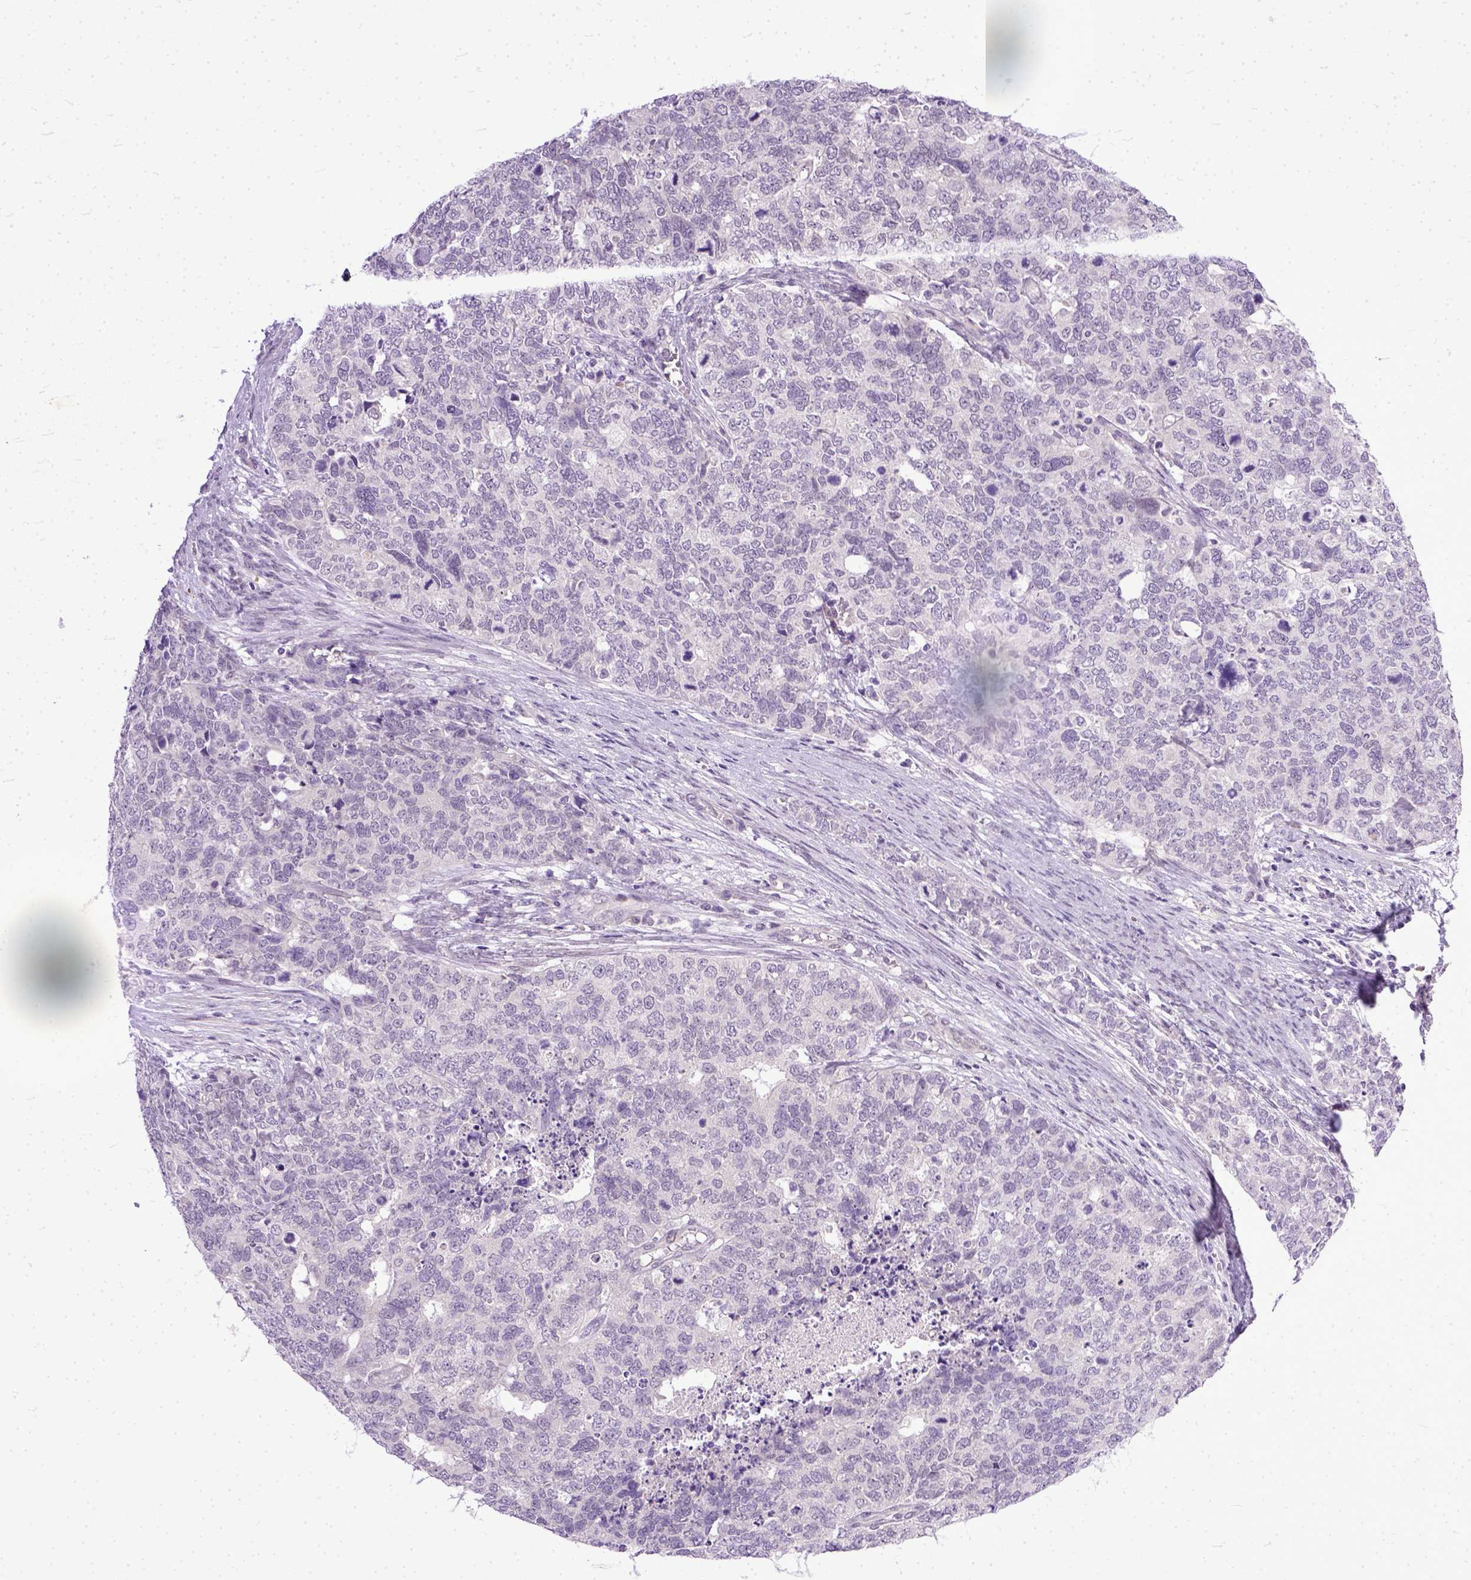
{"staining": {"intensity": "negative", "quantity": "none", "location": "none"}, "tissue": "cervical cancer", "cell_type": "Tumor cells", "image_type": "cancer", "snomed": [{"axis": "morphology", "description": "Squamous cell carcinoma, NOS"}, {"axis": "topography", "description": "Cervix"}], "caption": "Immunohistochemistry (IHC) micrograph of neoplastic tissue: cervical cancer (squamous cell carcinoma) stained with DAB (3,3'-diaminobenzidine) exhibits no significant protein staining in tumor cells.", "gene": "TCEAL7", "patient": {"sex": "female", "age": 63}}